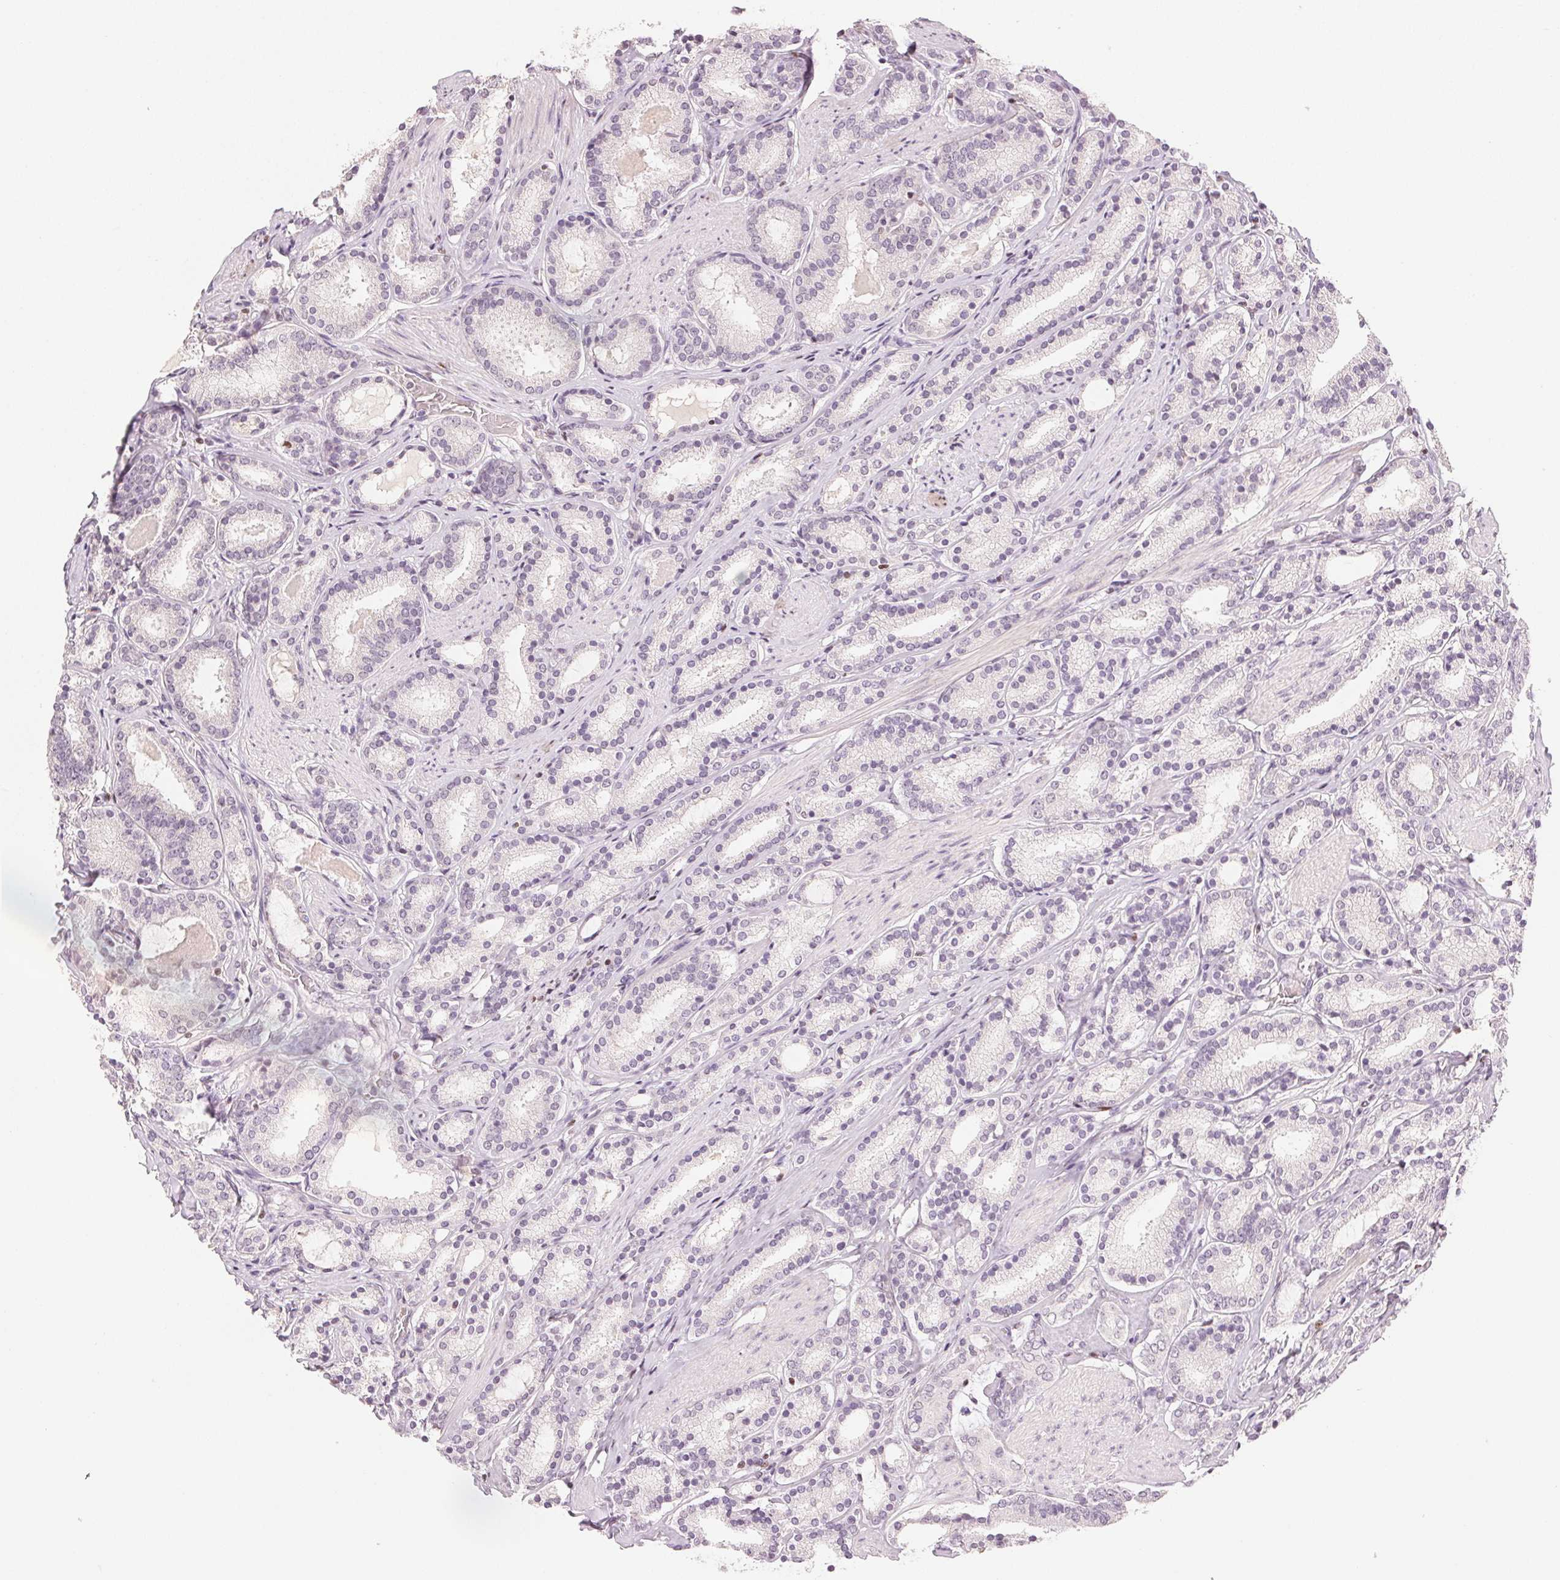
{"staining": {"intensity": "negative", "quantity": "none", "location": "none"}, "tissue": "prostate cancer", "cell_type": "Tumor cells", "image_type": "cancer", "snomed": [{"axis": "morphology", "description": "Adenocarcinoma, High grade"}, {"axis": "topography", "description": "Prostate"}], "caption": "IHC photomicrograph of neoplastic tissue: prostate cancer stained with DAB (3,3'-diaminobenzidine) reveals no significant protein positivity in tumor cells. Nuclei are stained in blue.", "gene": "RUNX2", "patient": {"sex": "male", "age": 63}}